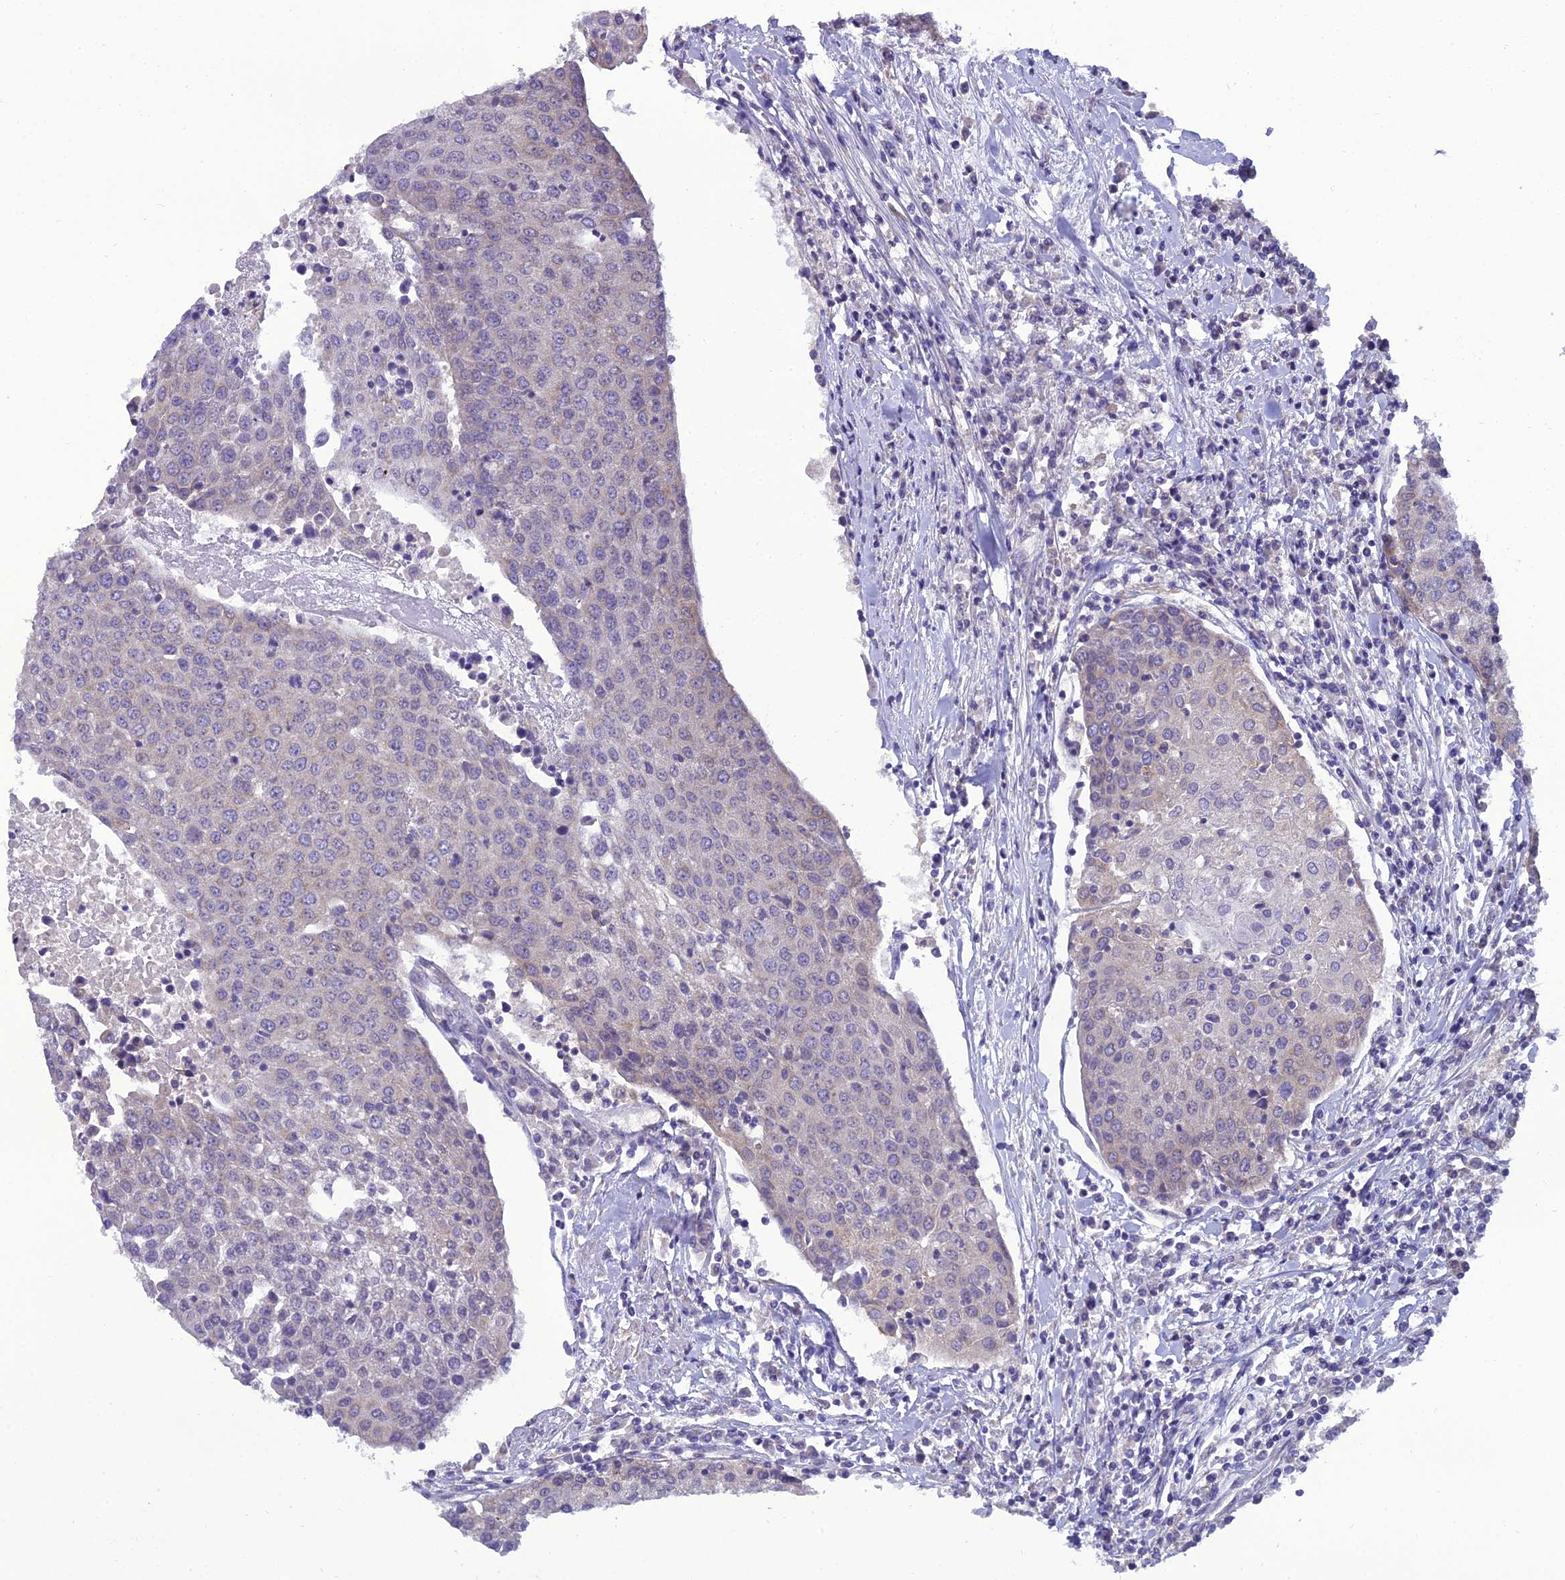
{"staining": {"intensity": "negative", "quantity": "none", "location": "none"}, "tissue": "urothelial cancer", "cell_type": "Tumor cells", "image_type": "cancer", "snomed": [{"axis": "morphology", "description": "Urothelial carcinoma, High grade"}, {"axis": "topography", "description": "Urinary bladder"}], "caption": "The micrograph reveals no significant positivity in tumor cells of high-grade urothelial carcinoma. (IHC, brightfield microscopy, high magnification).", "gene": "GOLPH3", "patient": {"sex": "female", "age": 85}}